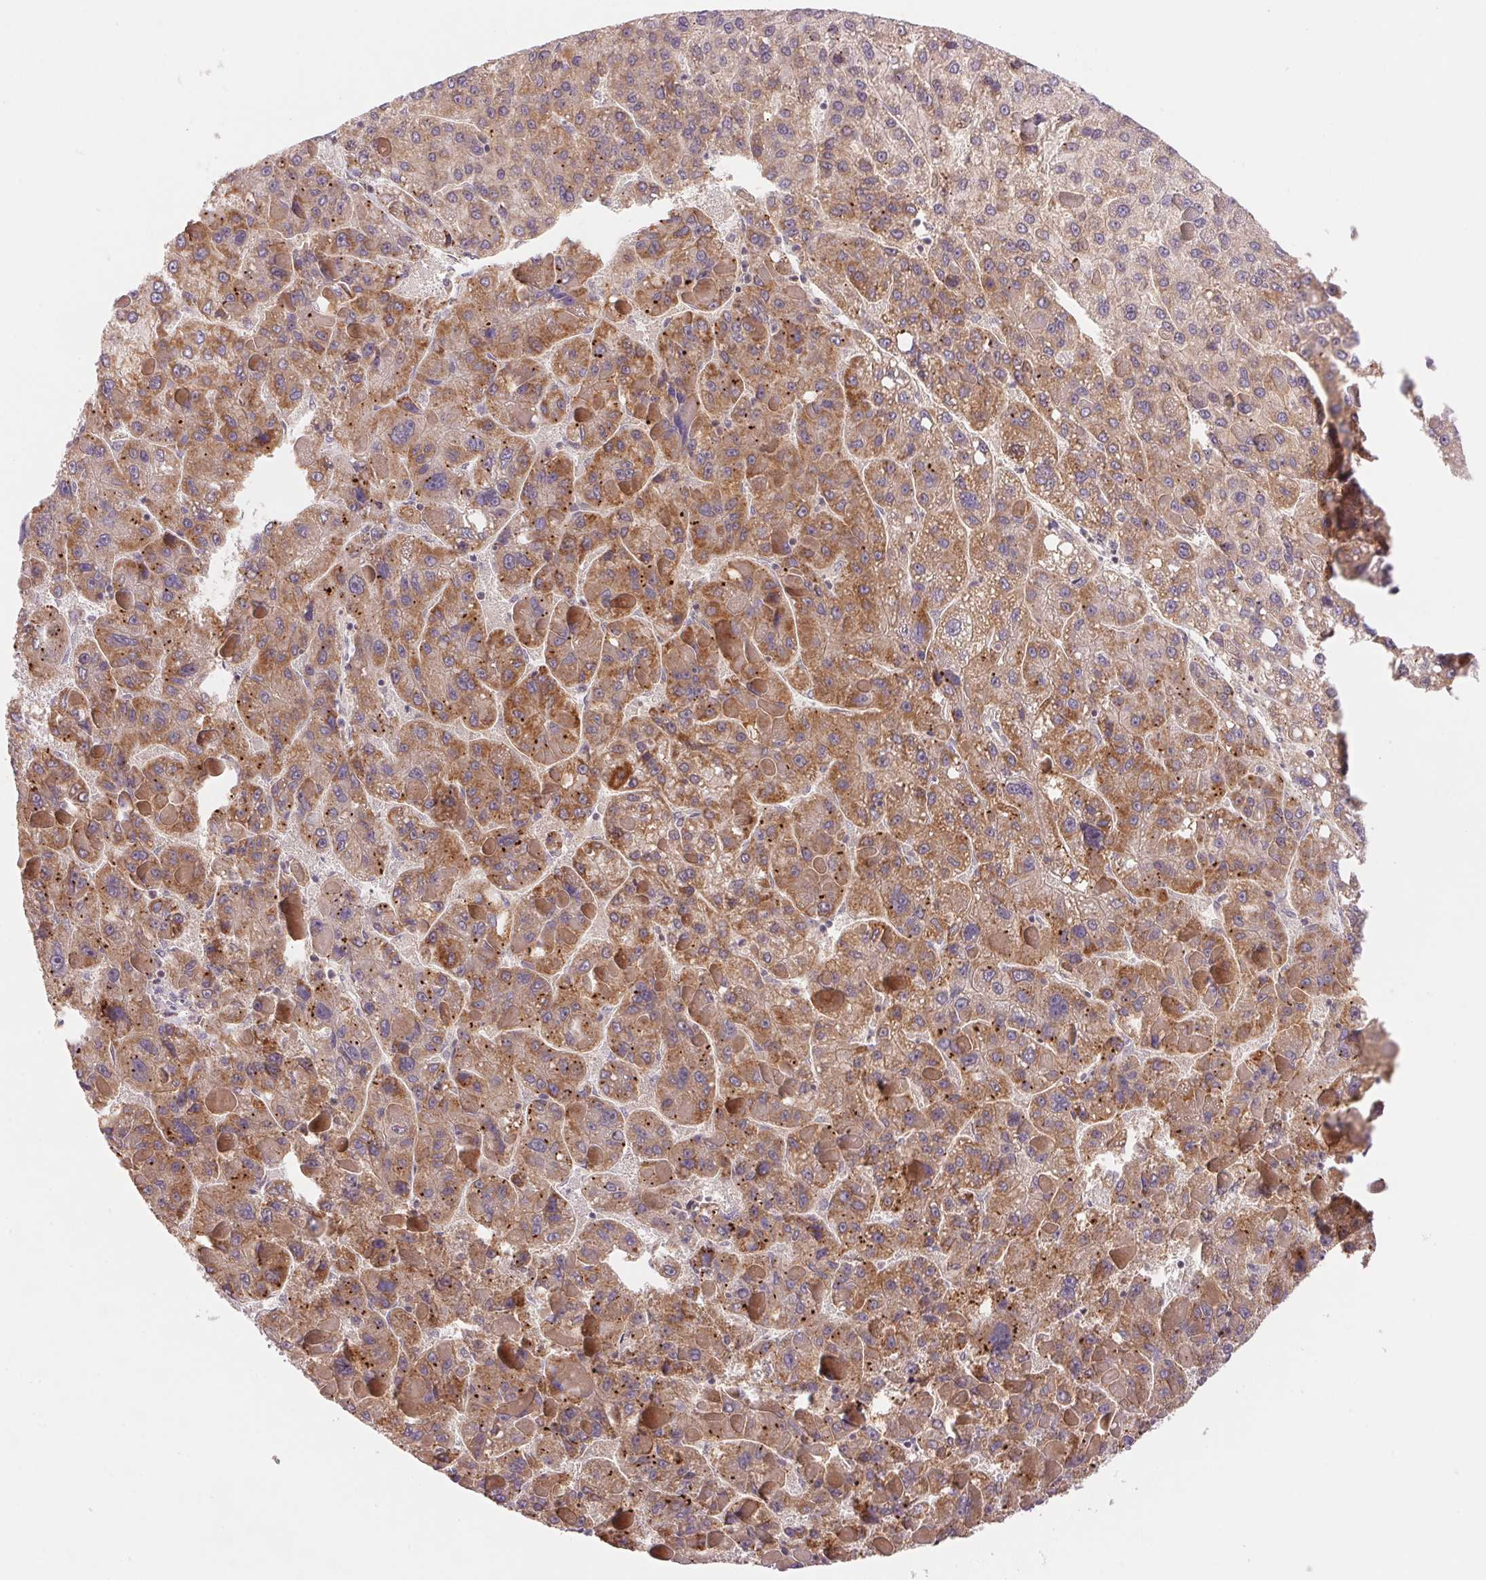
{"staining": {"intensity": "moderate", "quantity": ">75%", "location": "cytoplasmic/membranous"}, "tissue": "liver cancer", "cell_type": "Tumor cells", "image_type": "cancer", "snomed": [{"axis": "morphology", "description": "Carcinoma, Hepatocellular, NOS"}, {"axis": "topography", "description": "Liver"}], "caption": "Protein expression analysis of human liver cancer reveals moderate cytoplasmic/membranous positivity in approximately >75% of tumor cells.", "gene": "BNIP5", "patient": {"sex": "female", "age": 82}}